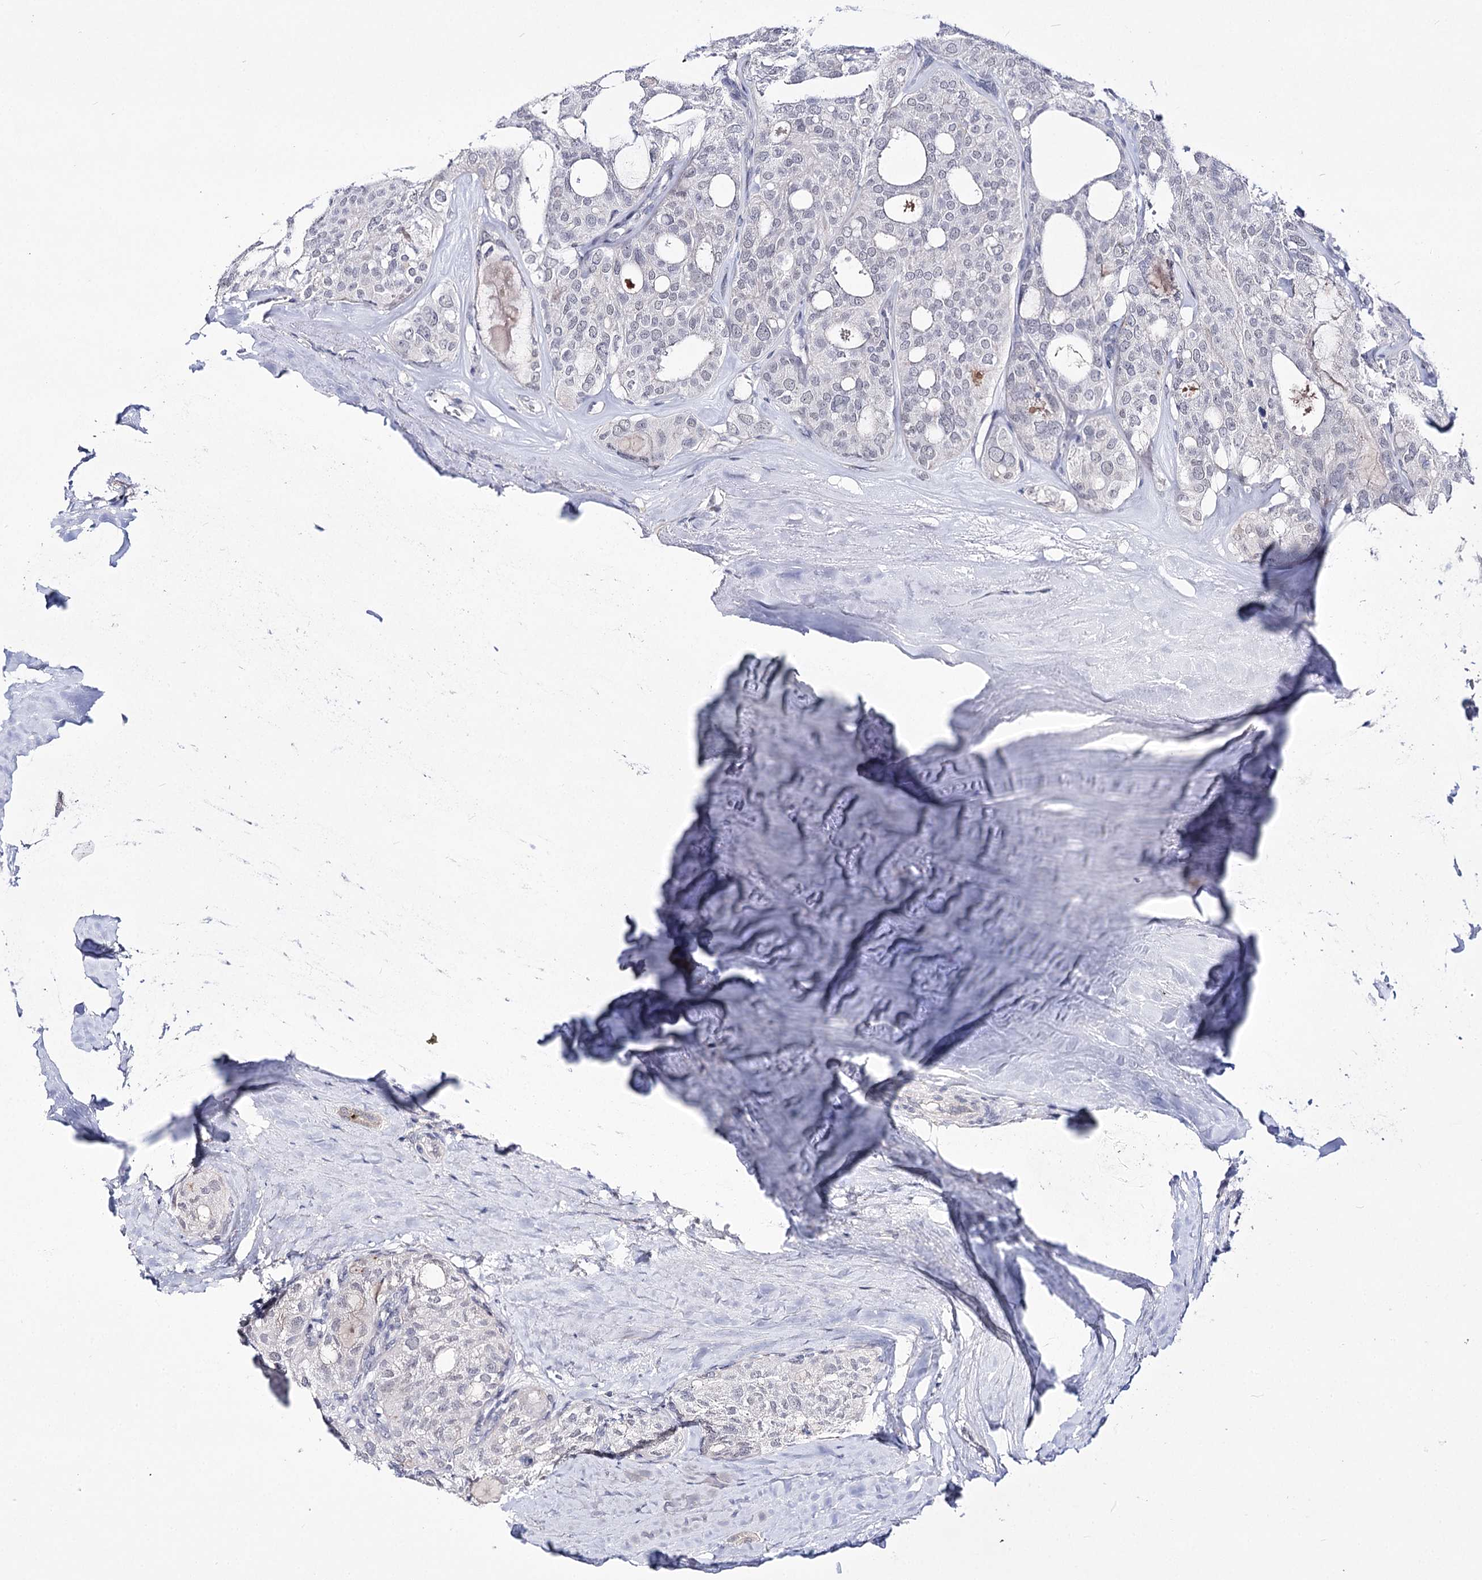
{"staining": {"intensity": "negative", "quantity": "none", "location": "none"}, "tissue": "thyroid cancer", "cell_type": "Tumor cells", "image_type": "cancer", "snomed": [{"axis": "morphology", "description": "Follicular adenoma carcinoma, NOS"}, {"axis": "topography", "description": "Thyroid gland"}], "caption": "IHC of thyroid cancer shows no expression in tumor cells.", "gene": "ATP10B", "patient": {"sex": "male", "age": 75}}